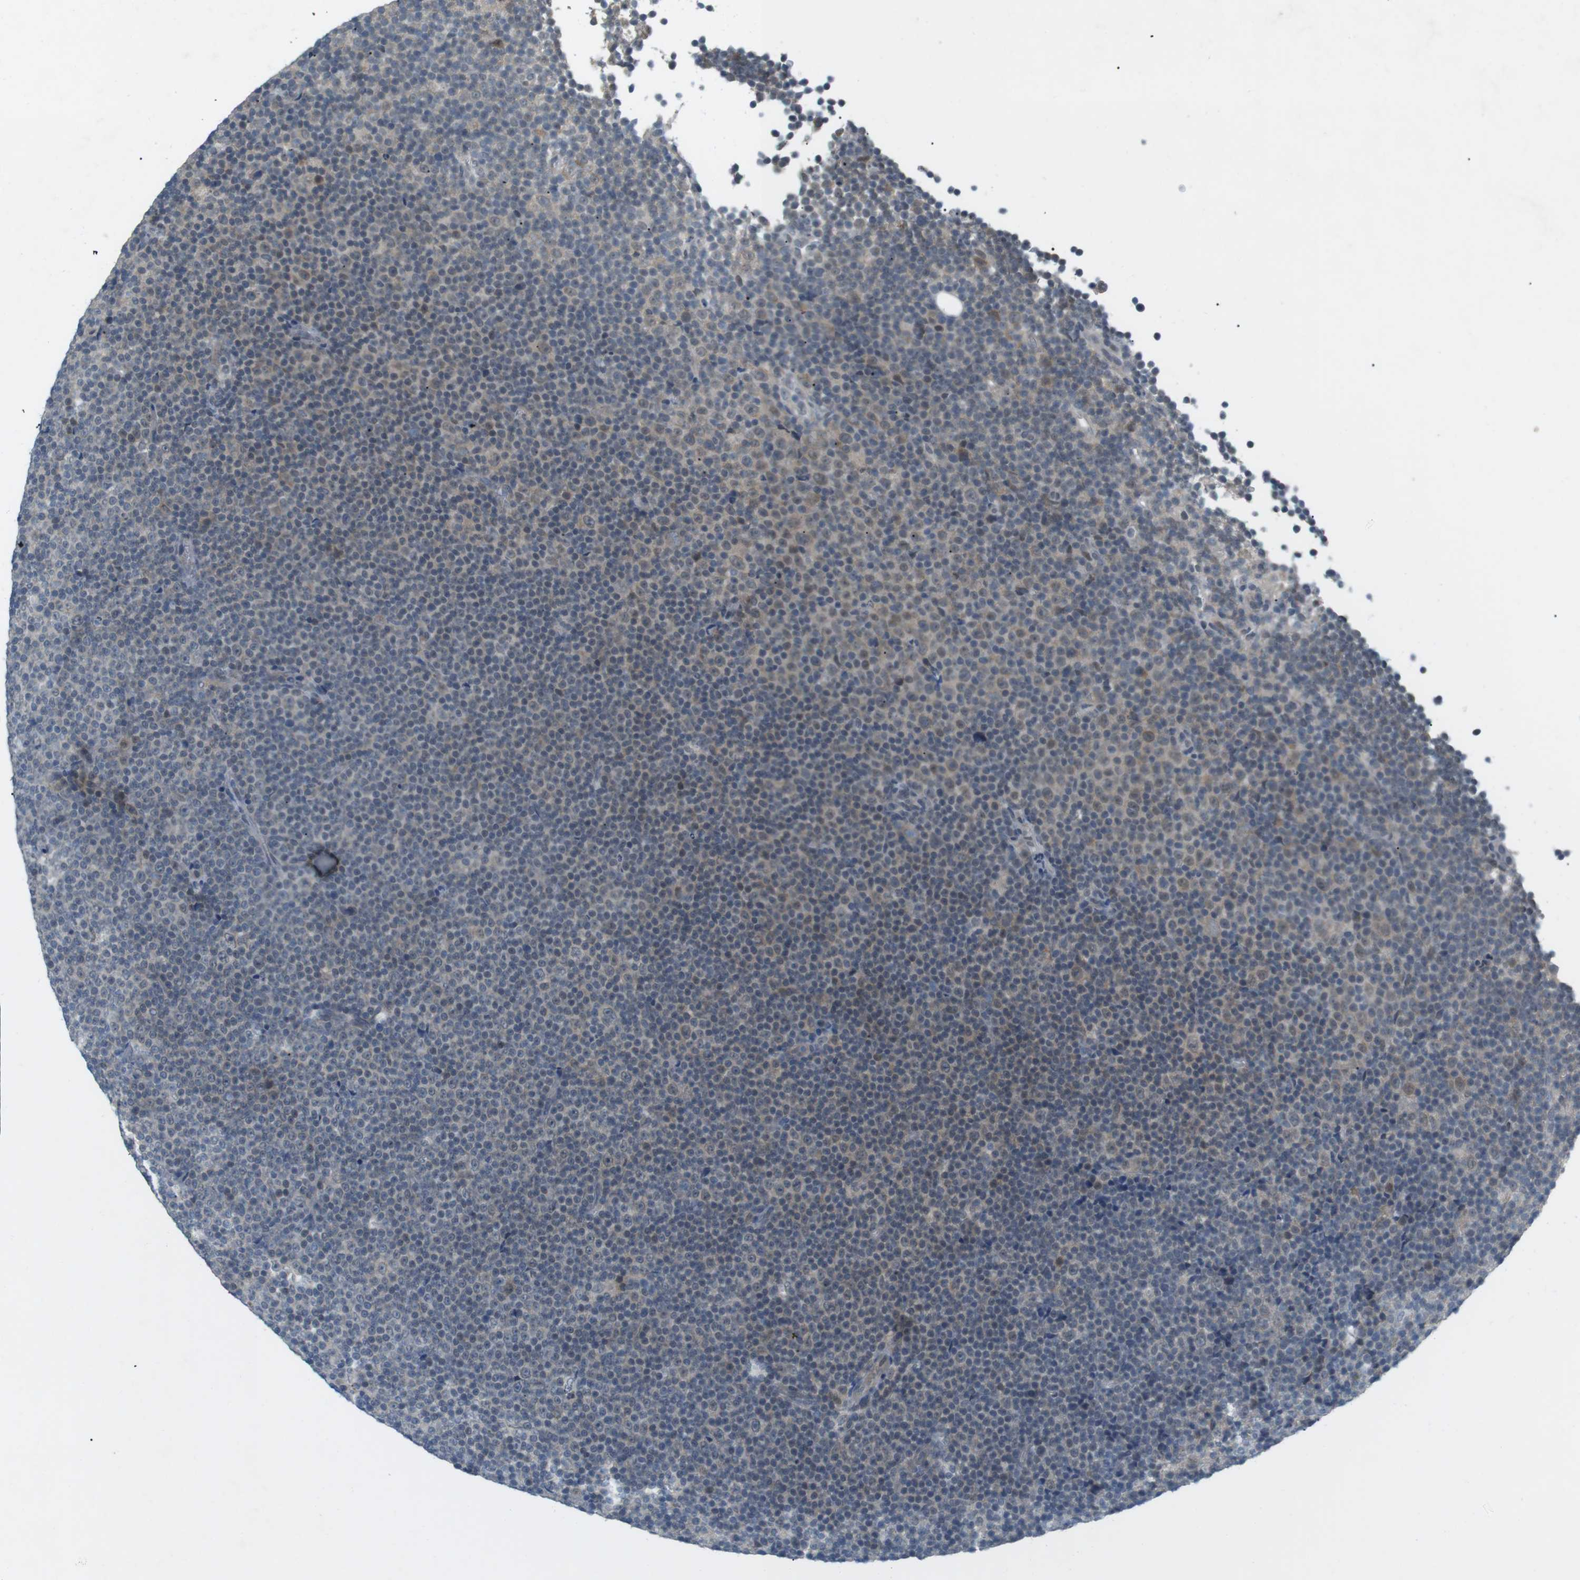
{"staining": {"intensity": "negative", "quantity": "none", "location": "none"}, "tissue": "lymphoma", "cell_type": "Tumor cells", "image_type": "cancer", "snomed": [{"axis": "morphology", "description": "Malignant lymphoma, non-Hodgkin's type, Low grade"}, {"axis": "topography", "description": "Lymph node"}], "caption": "Immunohistochemical staining of malignant lymphoma, non-Hodgkin's type (low-grade) exhibits no significant expression in tumor cells. (DAB (3,3'-diaminobenzidine) immunohistochemistry, high magnification).", "gene": "RTN3", "patient": {"sex": "female", "age": 67}}